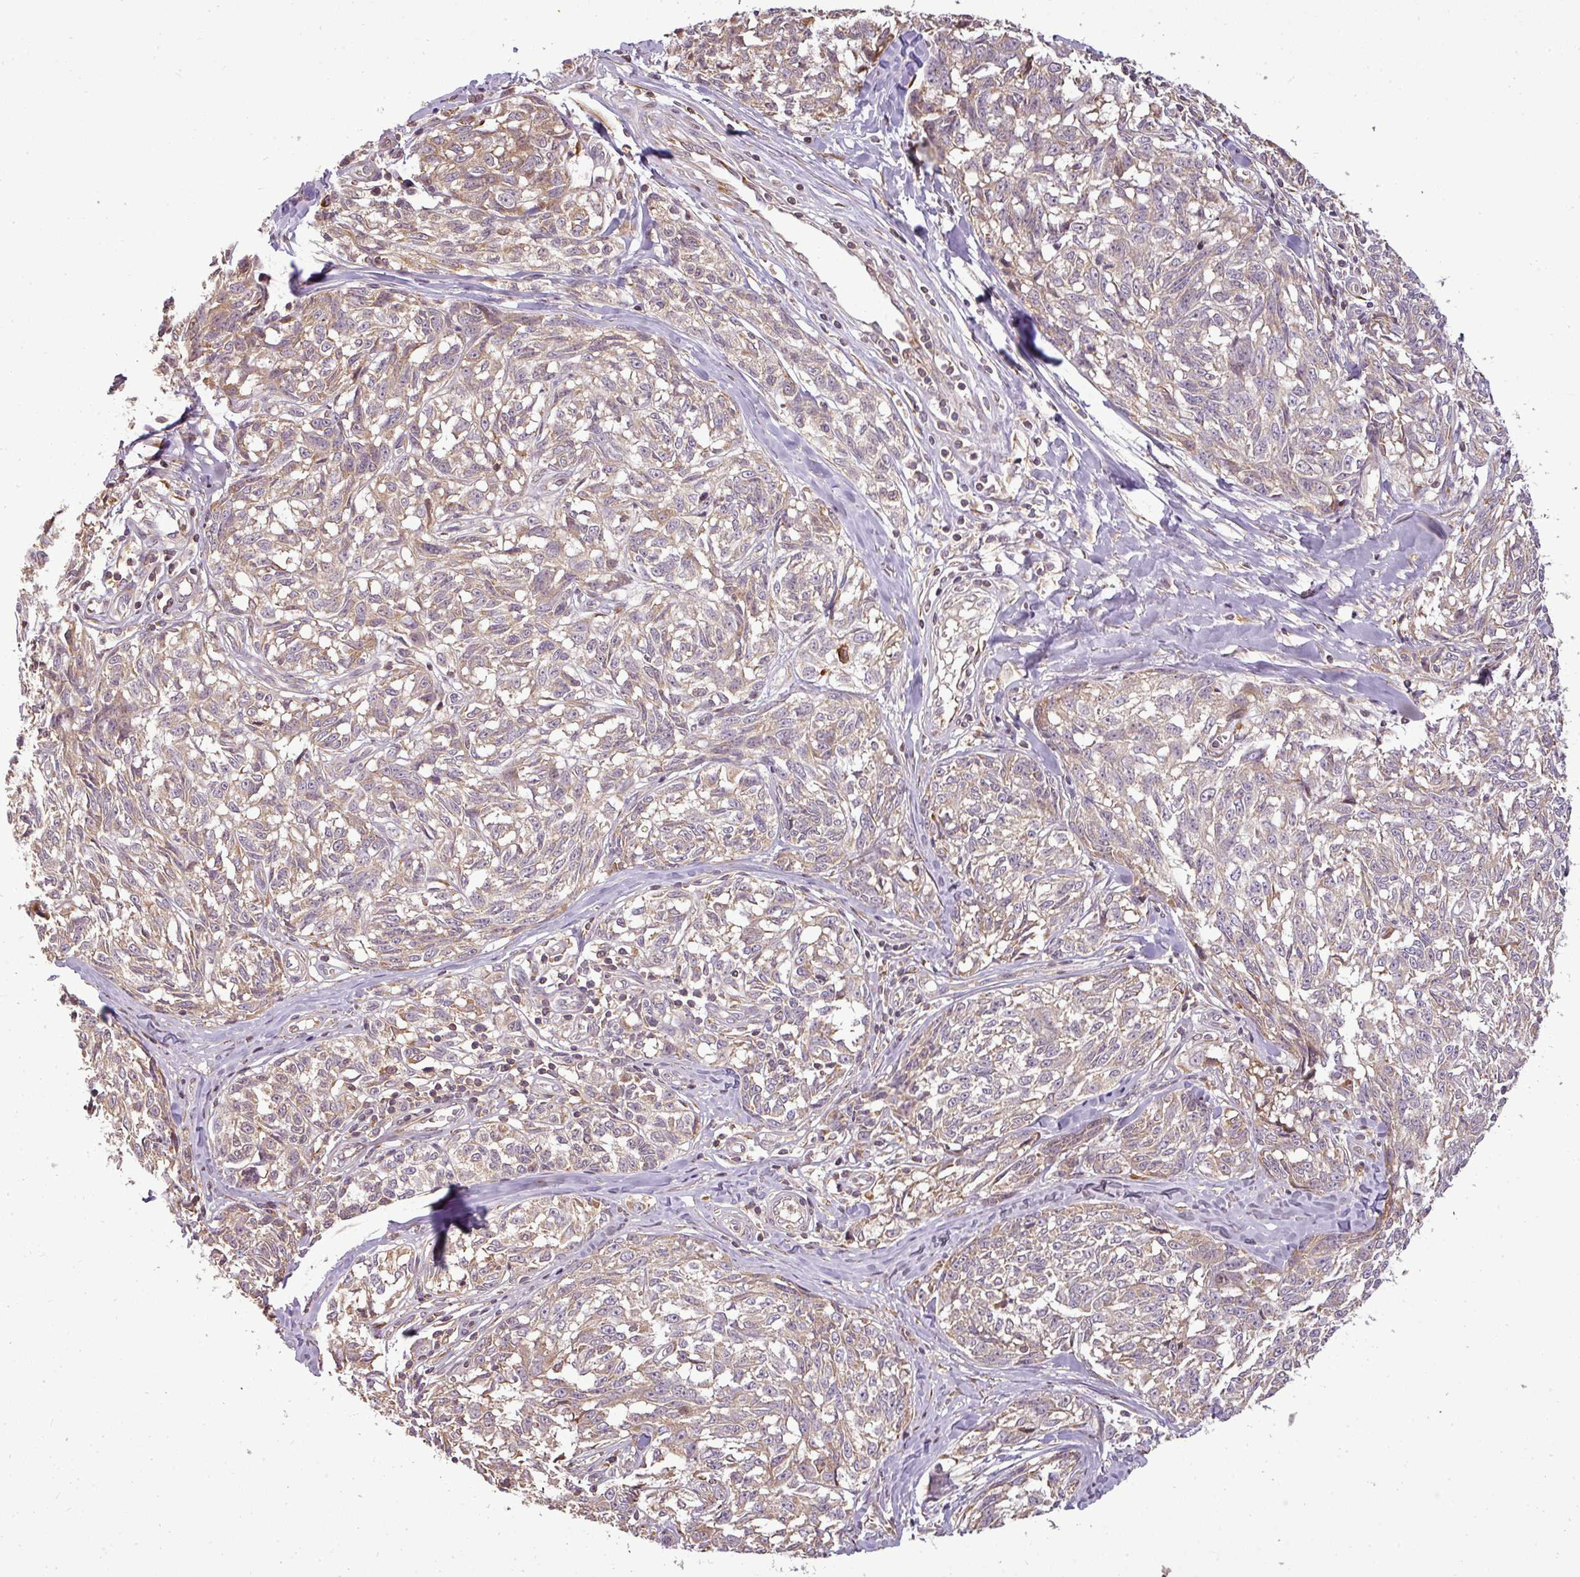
{"staining": {"intensity": "weak", "quantity": ">75%", "location": "cytoplasmic/membranous"}, "tissue": "melanoma", "cell_type": "Tumor cells", "image_type": "cancer", "snomed": [{"axis": "morphology", "description": "Normal tissue, NOS"}, {"axis": "morphology", "description": "Malignant melanoma, NOS"}, {"axis": "topography", "description": "Skin"}], "caption": "Protein analysis of melanoma tissue demonstrates weak cytoplasmic/membranous staining in approximately >75% of tumor cells. (brown staining indicates protein expression, while blue staining denotes nuclei).", "gene": "FAIM", "patient": {"sex": "female", "age": 64}}